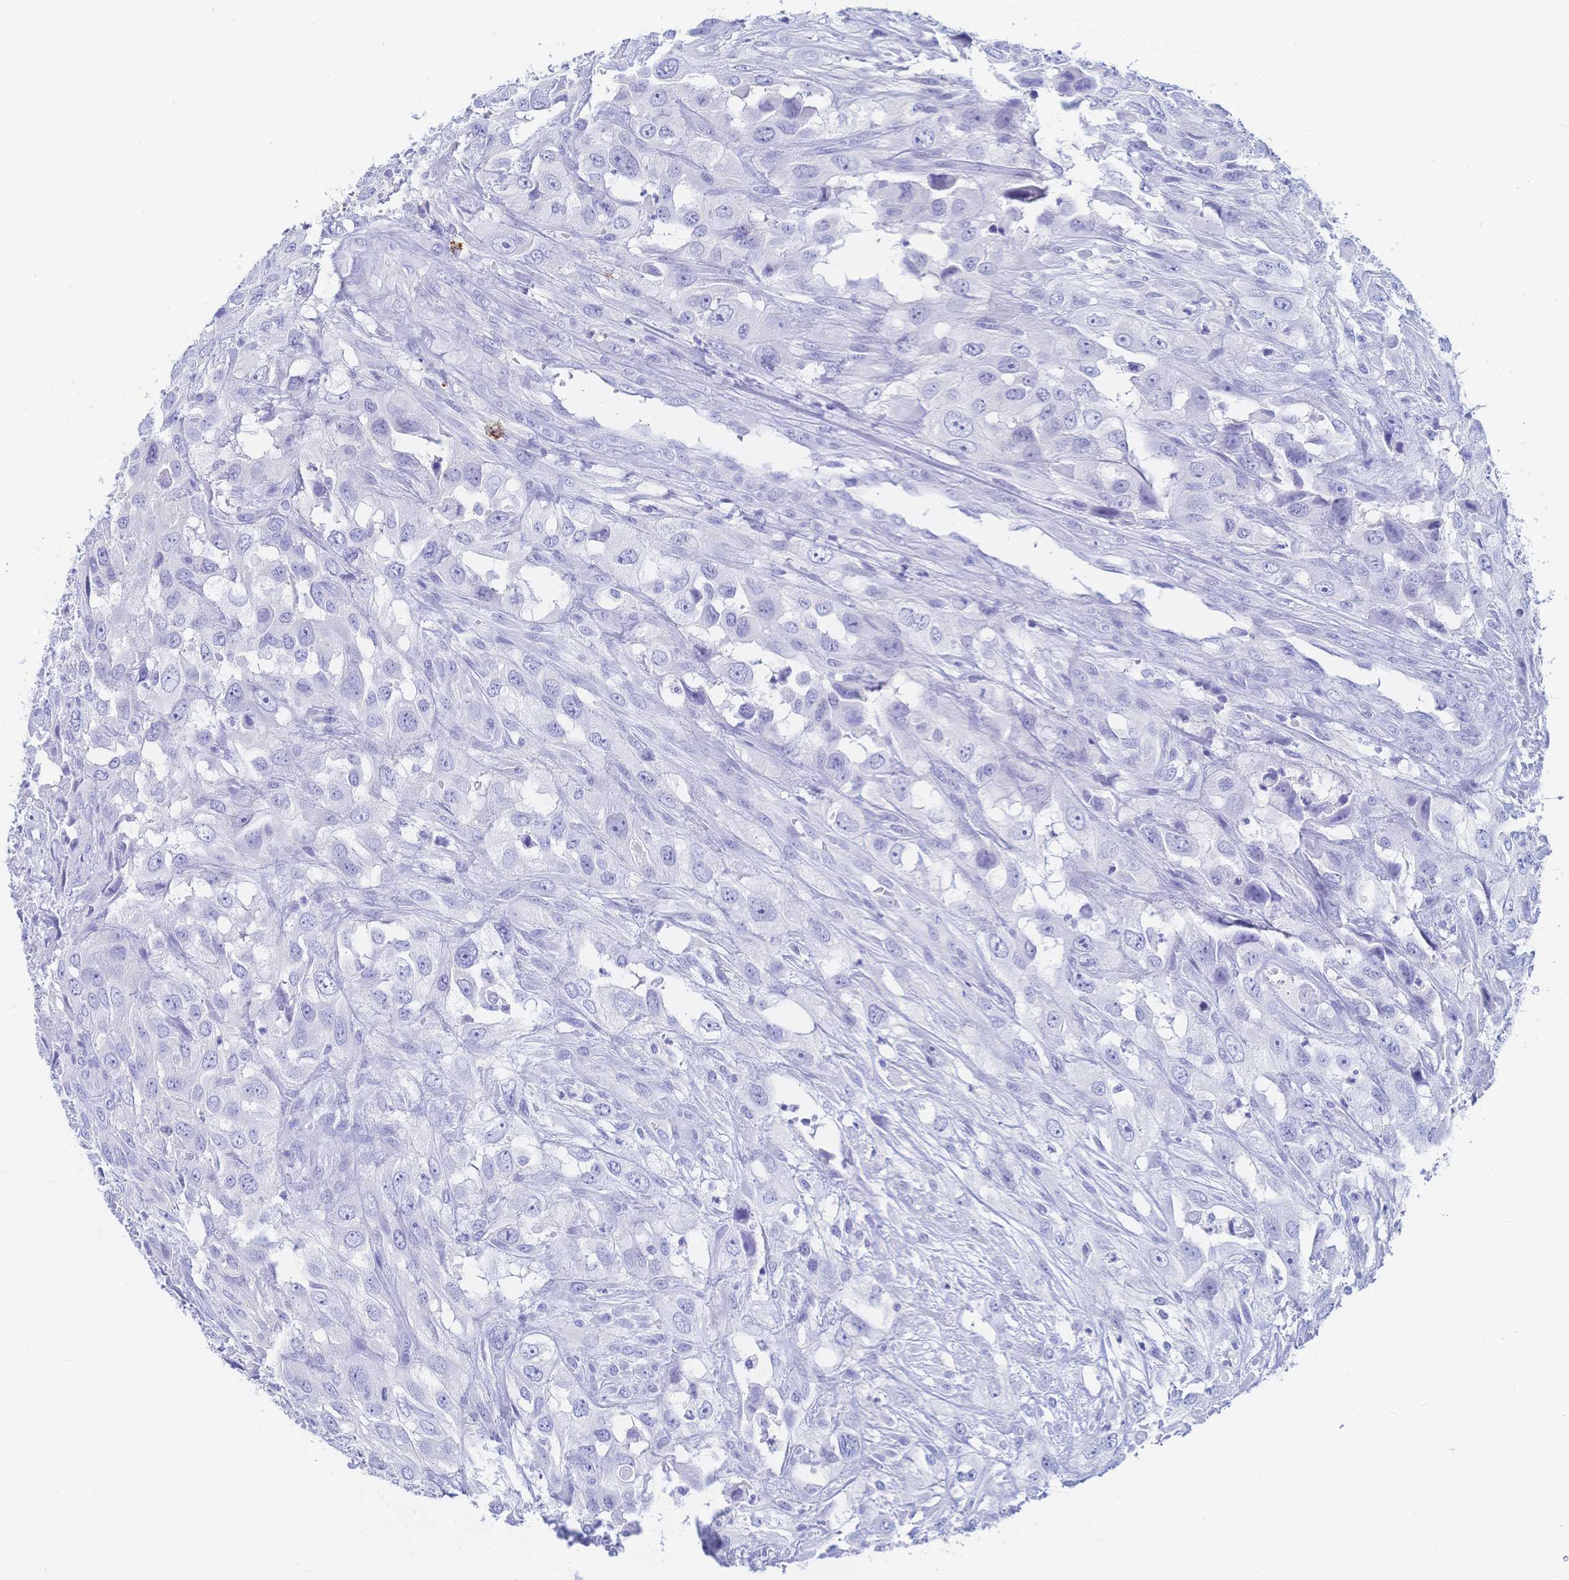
{"staining": {"intensity": "negative", "quantity": "none", "location": "none"}, "tissue": "urothelial cancer", "cell_type": "Tumor cells", "image_type": "cancer", "snomed": [{"axis": "morphology", "description": "Urothelial carcinoma, High grade"}, {"axis": "topography", "description": "Urinary bladder"}], "caption": "IHC histopathology image of neoplastic tissue: human urothelial cancer stained with DAB exhibits no significant protein positivity in tumor cells.", "gene": "IL2RB", "patient": {"sex": "male", "age": 67}}